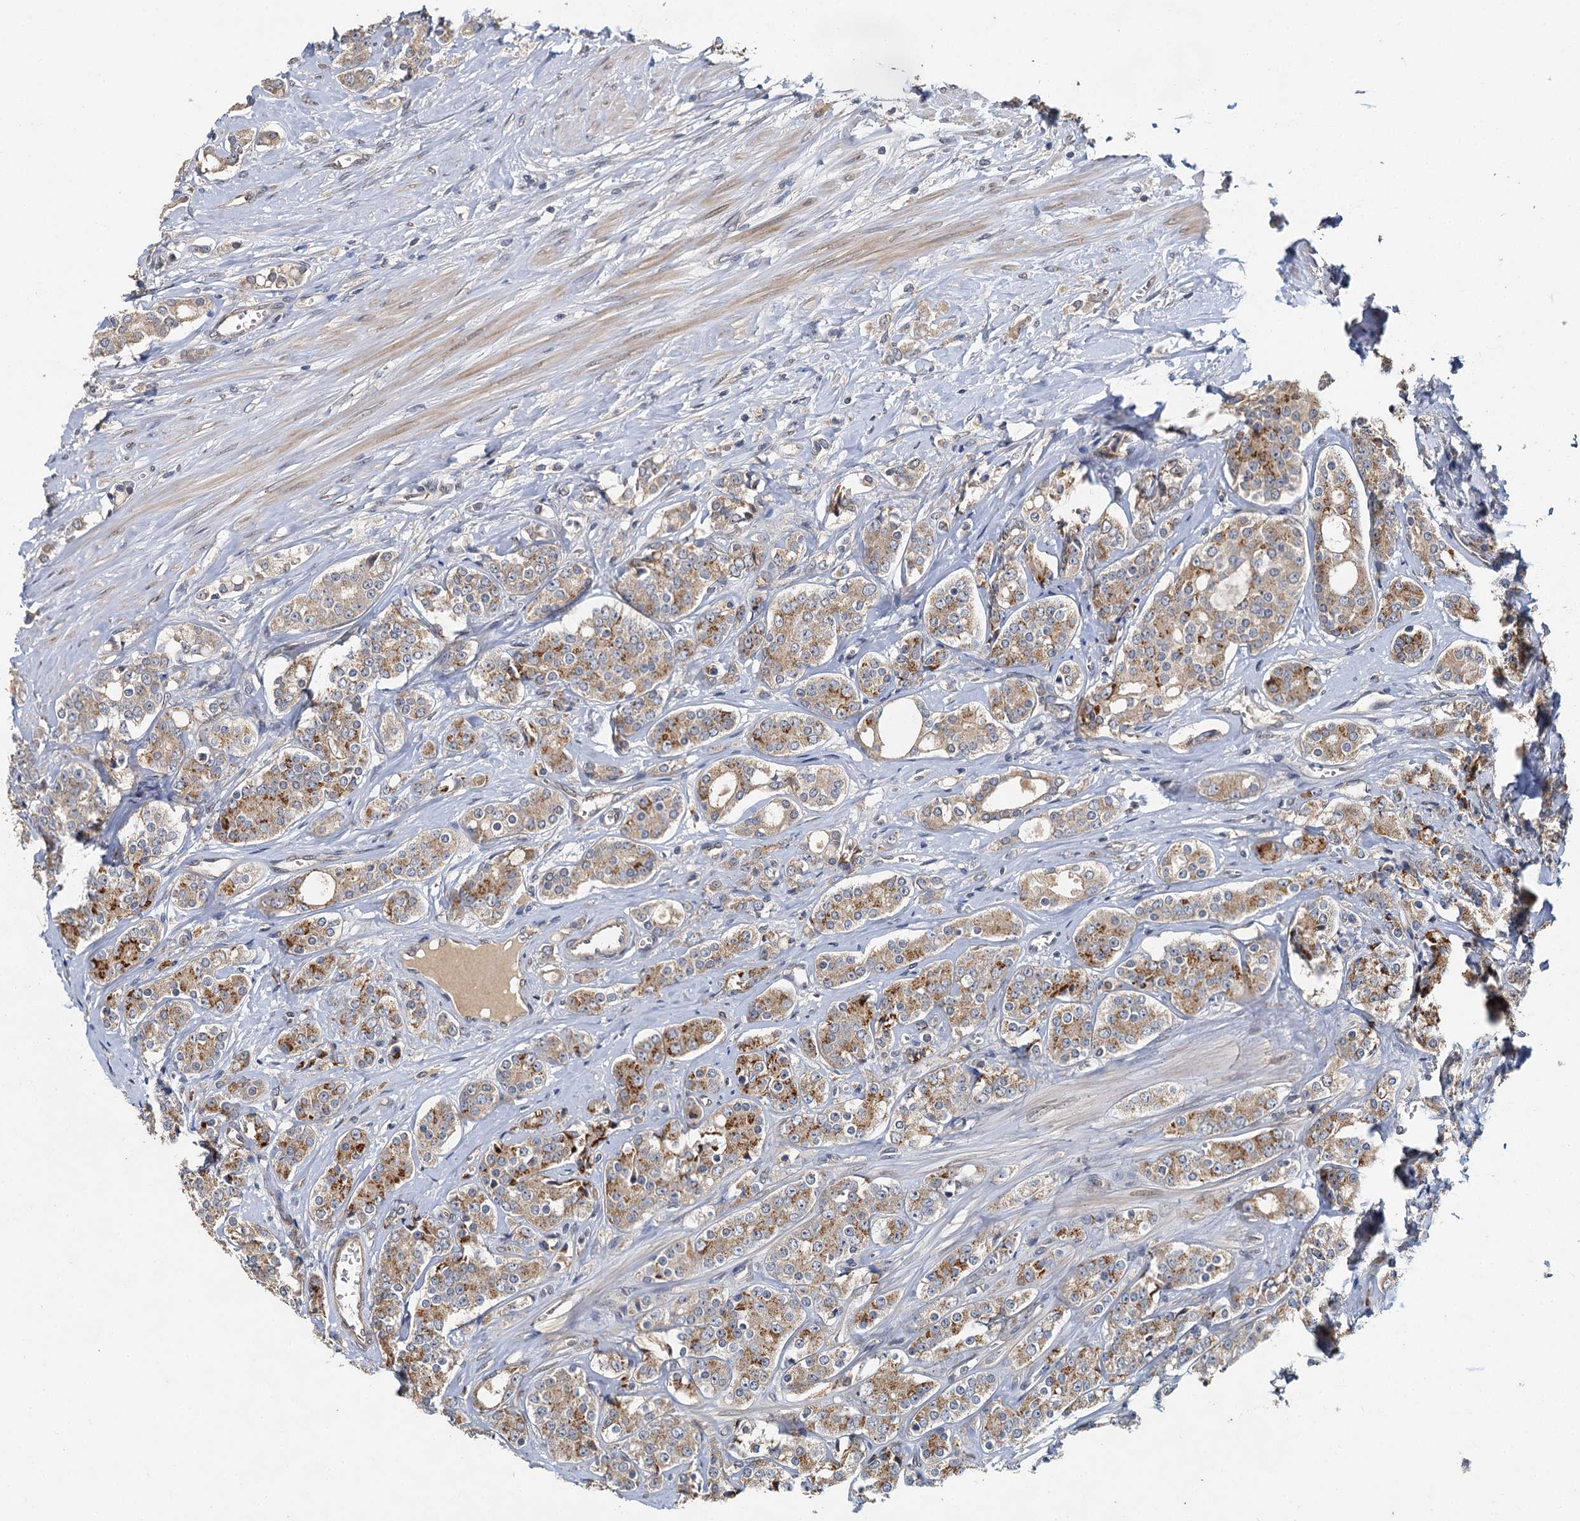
{"staining": {"intensity": "moderate", "quantity": ">75%", "location": "cytoplasmic/membranous"}, "tissue": "prostate cancer", "cell_type": "Tumor cells", "image_type": "cancer", "snomed": [{"axis": "morphology", "description": "Adenocarcinoma, High grade"}, {"axis": "topography", "description": "Prostate"}], "caption": "A brown stain highlights moderate cytoplasmic/membranous positivity of a protein in human prostate cancer tumor cells. (DAB (3,3'-diaminobenzidine) IHC, brown staining for protein, blue staining for nuclei).", "gene": "ZNF324", "patient": {"sex": "male", "age": 62}}